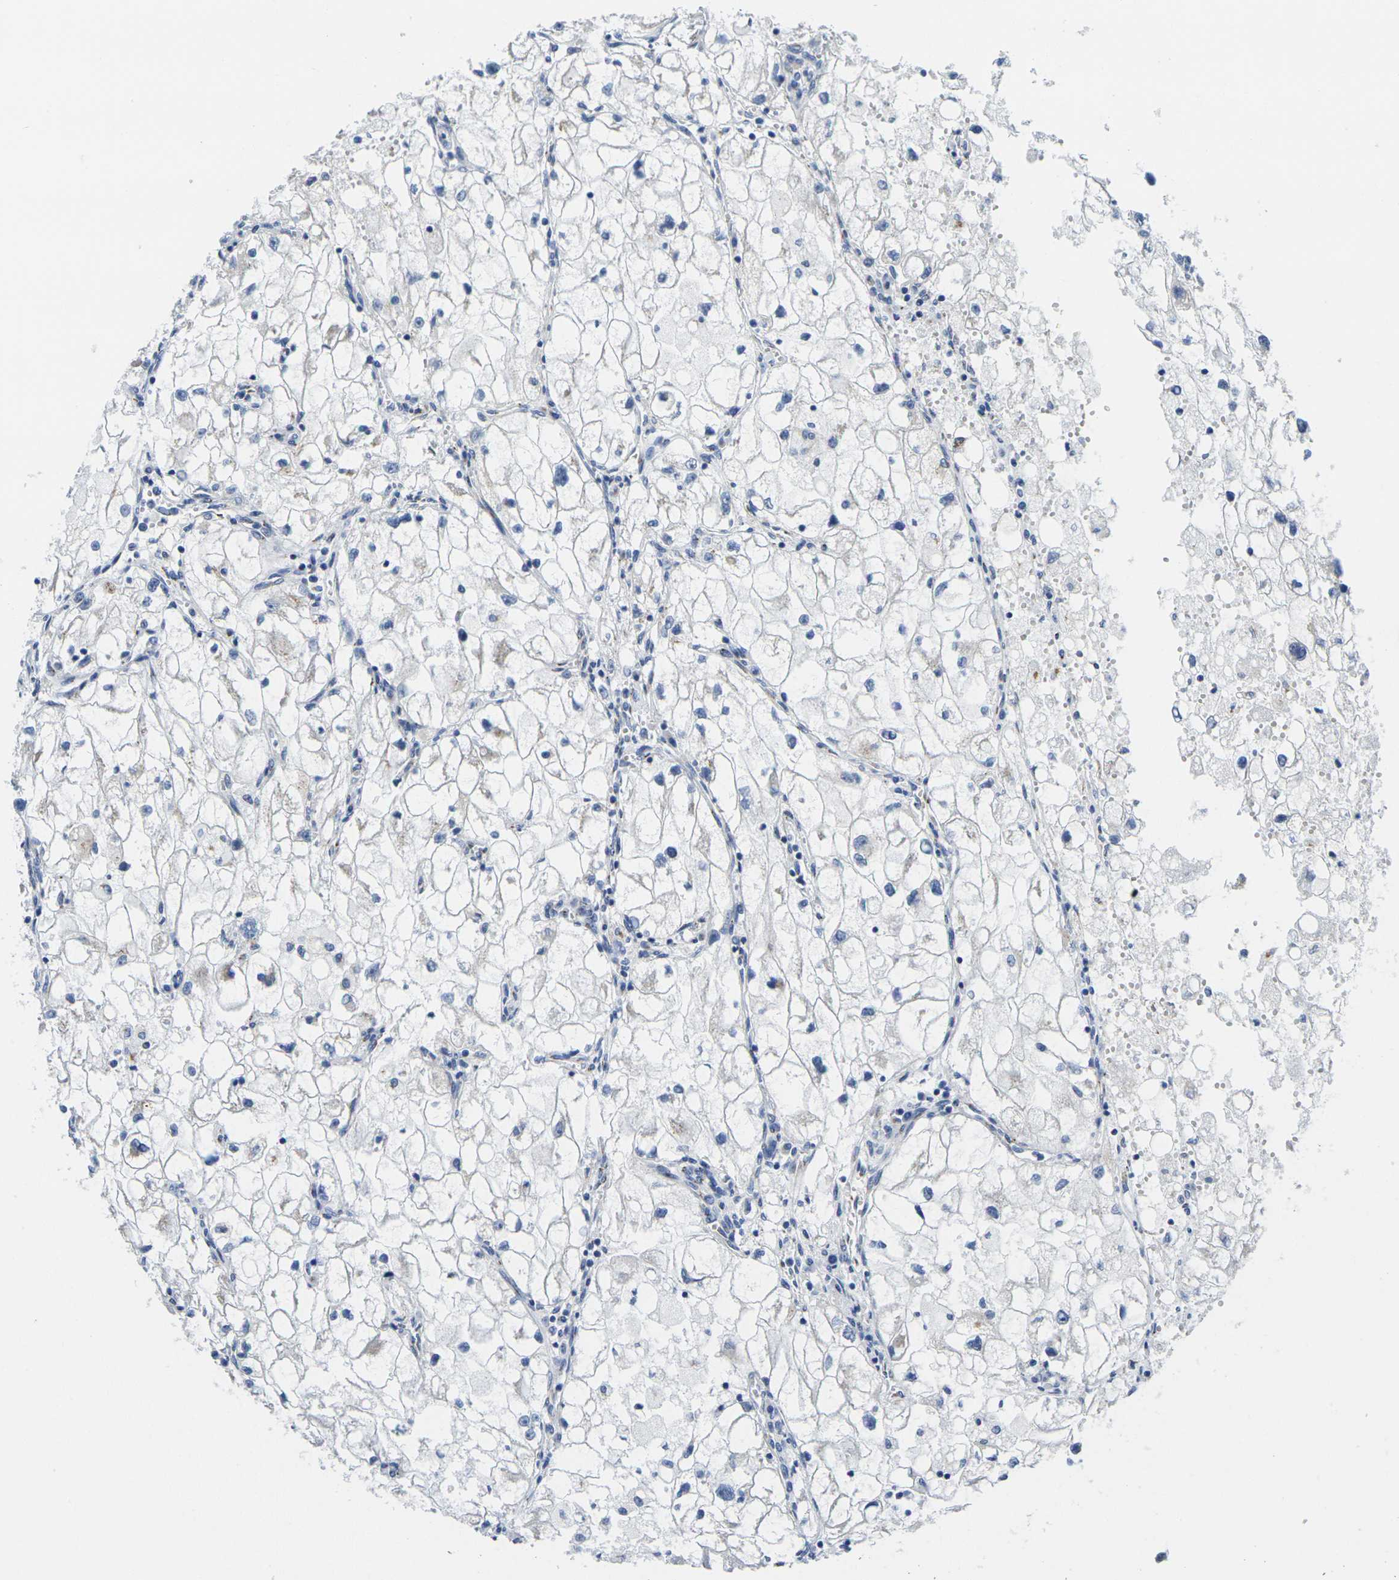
{"staining": {"intensity": "negative", "quantity": "none", "location": "none"}, "tissue": "renal cancer", "cell_type": "Tumor cells", "image_type": "cancer", "snomed": [{"axis": "morphology", "description": "Adenocarcinoma, NOS"}, {"axis": "topography", "description": "Kidney"}], "caption": "Immunohistochemistry image of neoplastic tissue: renal cancer stained with DAB reveals no significant protein staining in tumor cells. (Stains: DAB immunohistochemistry with hematoxylin counter stain, Microscopy: brightfield microscopy at high magnification).", "gene": "CRK", "patient": {"sex": "female", "age": 70}}